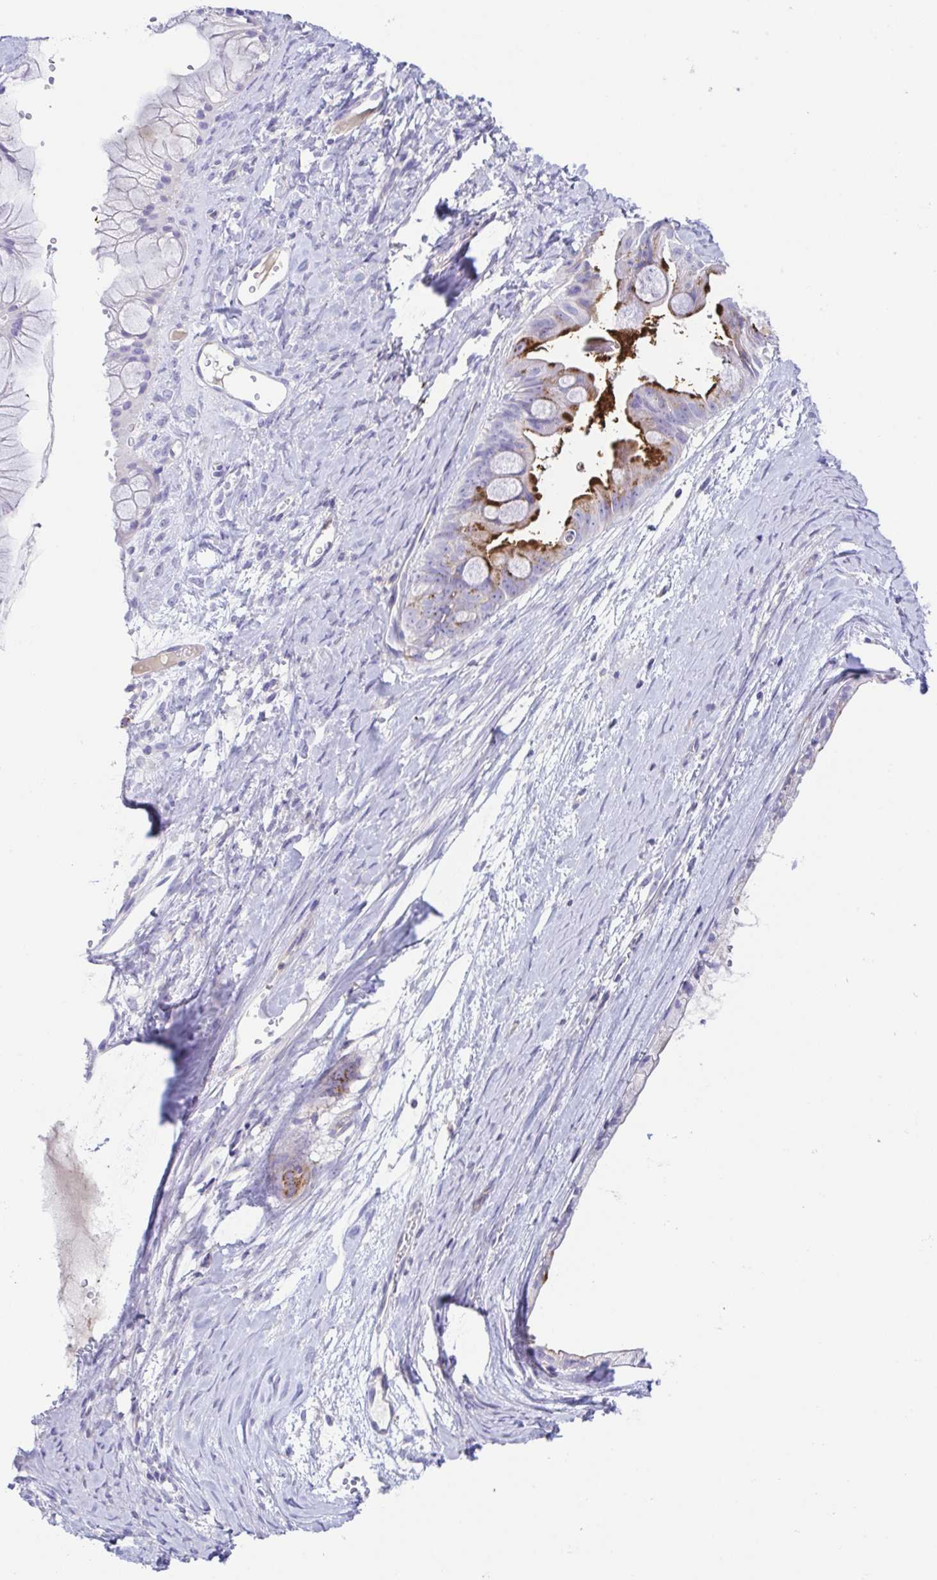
{"staining": {"intensity": "strong", "quantity": "<25%", "location": "cytoplasmic/membranous"}, "tissue": "ovarian cancer", "cell_type": "Tumor cells", "image_type": "cancer", "snomed": [{"axis": "morphology", "description": "Cystadenocarcinoma, mucinous, NOS"}, {"axis": "topography", "description": "Ovary"}], "caption": "The micrograph displays staining of ovarian cancer, revealing strong cytoplasmic/membranous protein staining (brown color) within tumor cells. (brown staining indicates protein expression, while blue staining denotes nuclei).", "gene": "ARPP21", "patient": {"sex": "female", "age": 61}}